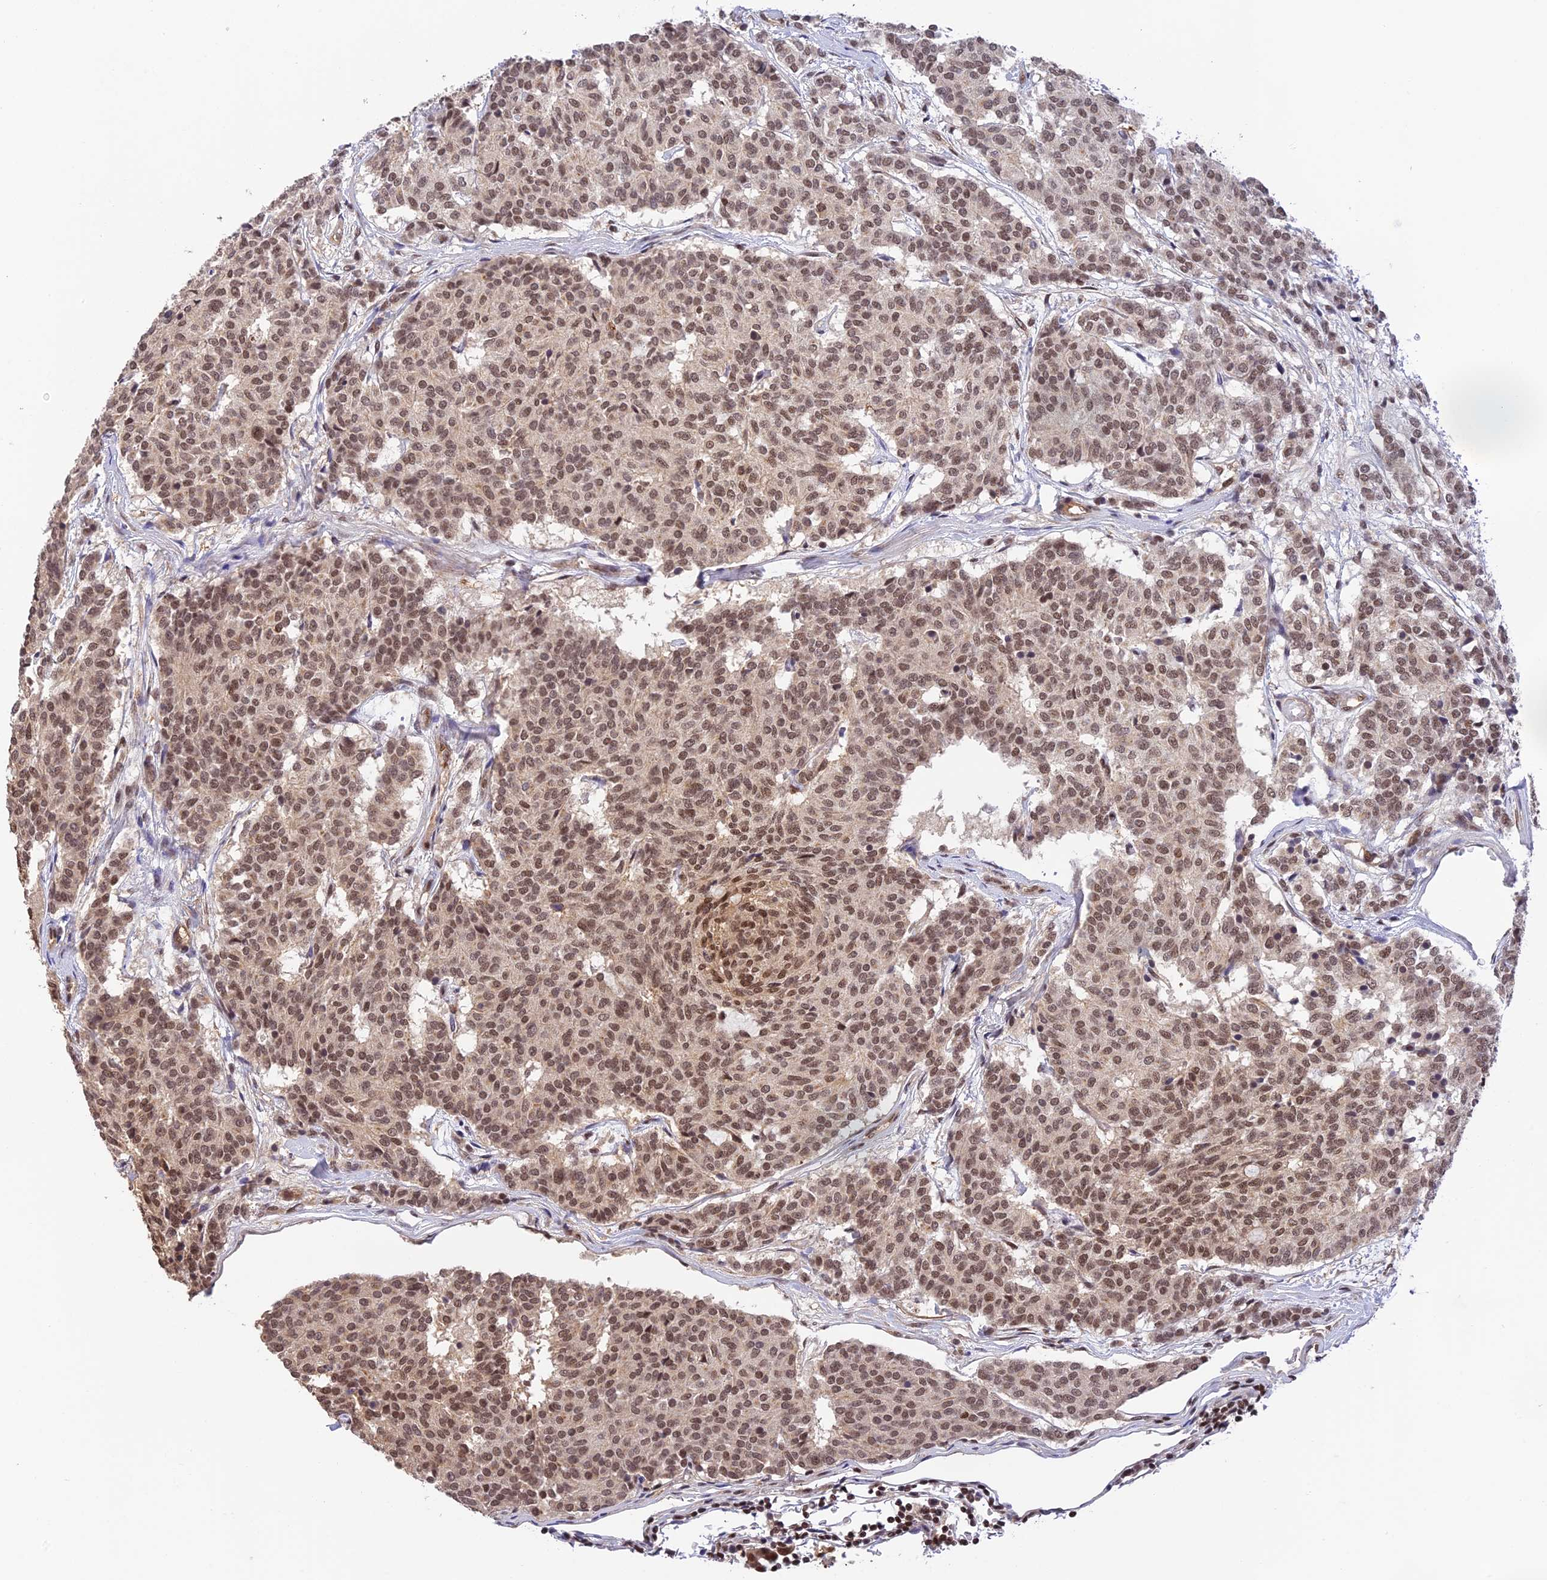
{"staining": {"intensity": "moderate", "quantity": ">75%", "location": "nuclear"}, "tissue": "carcinoid", "cell_type": "Tumor cells", "image_type": "cancer", "snomed": [{"axis": "morphology", "description": "Carcinoid, malignant, NOS"}, {"axis": "topography", "description": "Pancreas"}], "caption": "Tumor cells demonstrate moderate nuclear positivity in about >75% of cells in carcinoid. The protein is shown in brown color, while the nuclei are stained blue.", "gene": "THAP11", "patient": {"sex": "female", "age": 54}}